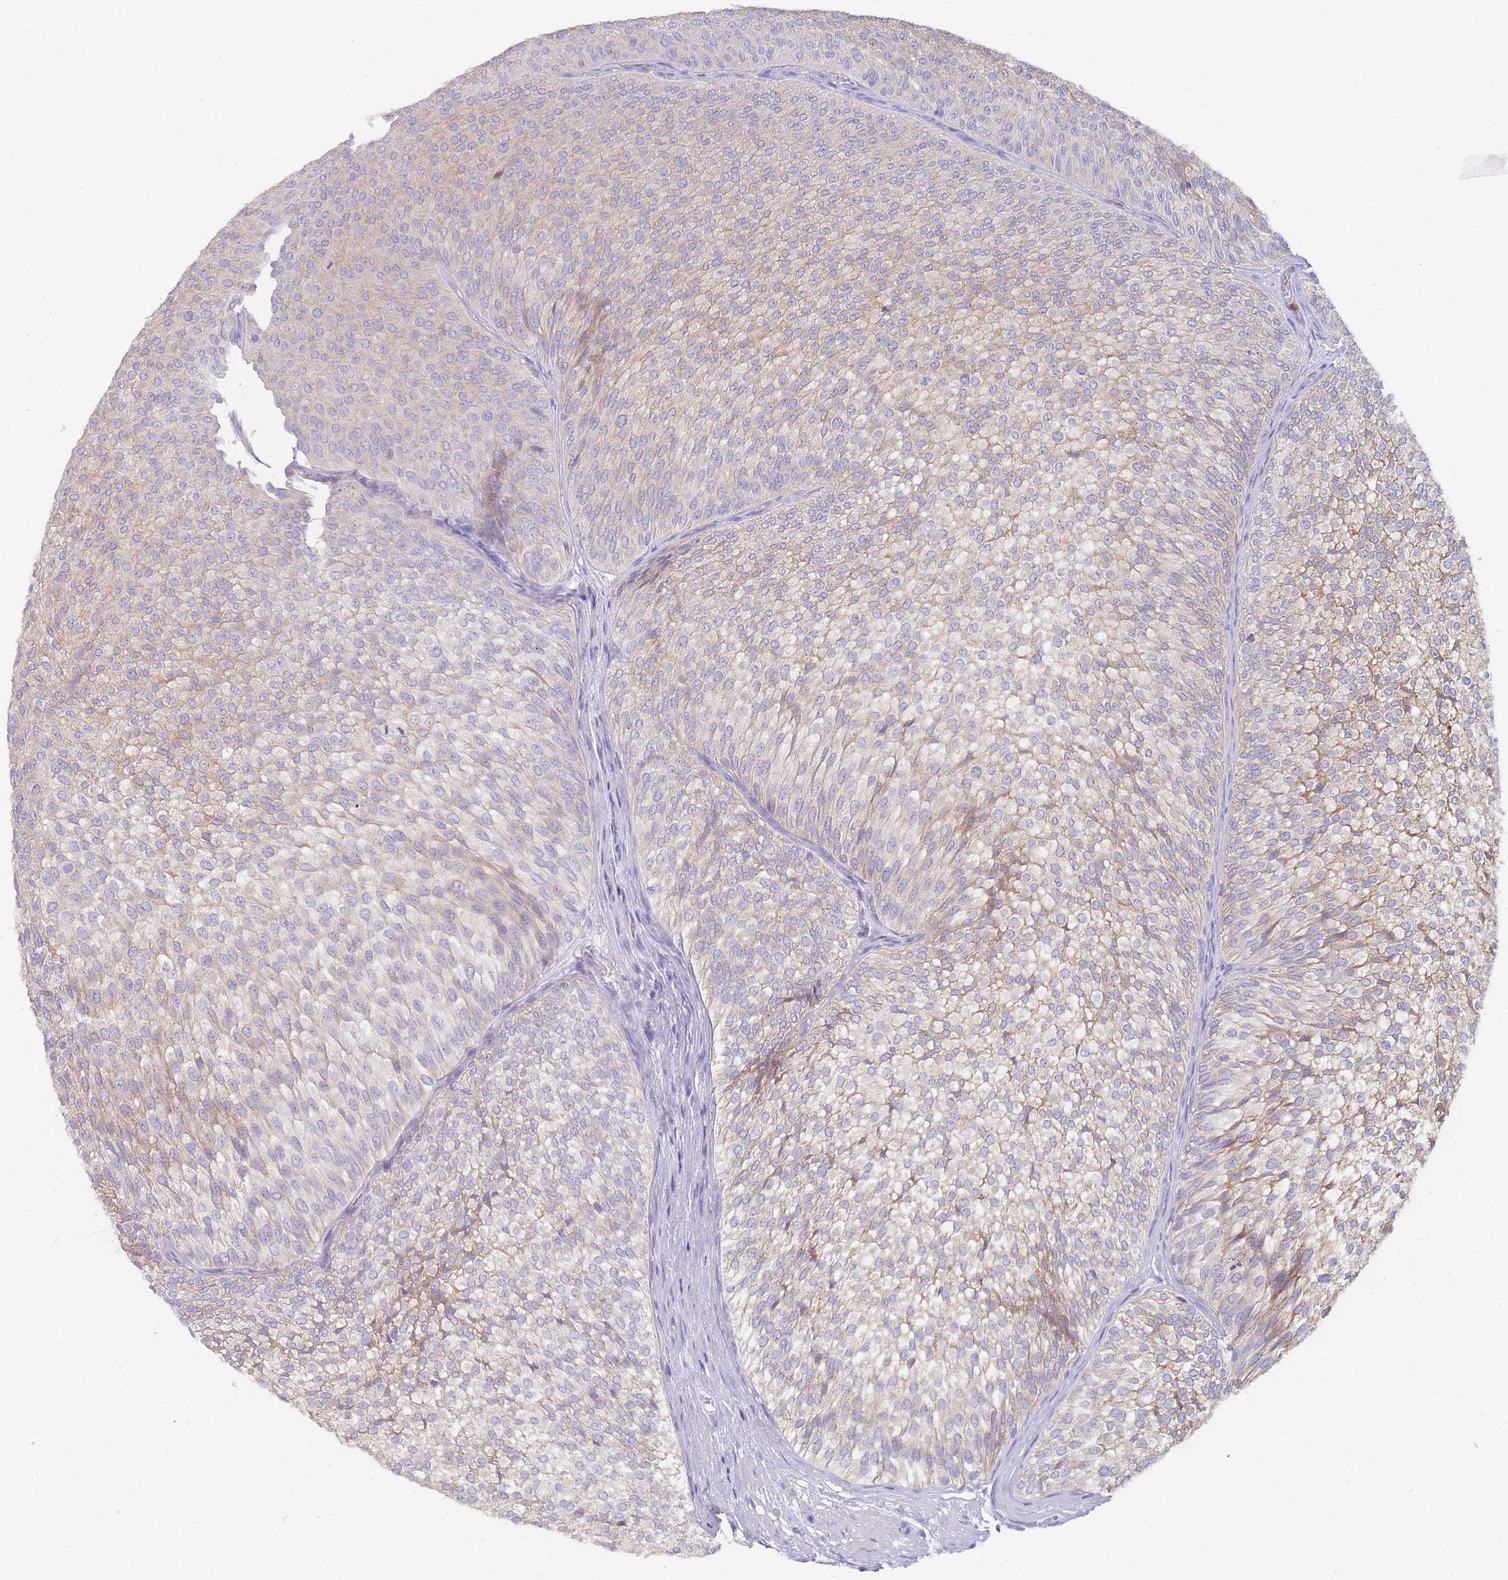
{"staining": {"intensity": "weak", "quantity": "25%-75%", "location": "cytoplasmic/membranous"}, "tissue": "urothelial cancer", "cell_type": "Tumor cells", "image_type": "cancer", "snomed": [{"axis": "morphology", "description": "Urothelial carcinoma, Low grade"}, {"axis": "topography", "description": "Urinary bladder"}], "caption": "This photomicrograph exhibits immunohistochemistry (IHC) staining of urothelial cancer, with low weak cytoplasmic/membranous expression in about 25%-75% of tumor cells.", "gene": "ZNF627", "patient": {"sex": "male", "age": 91}}